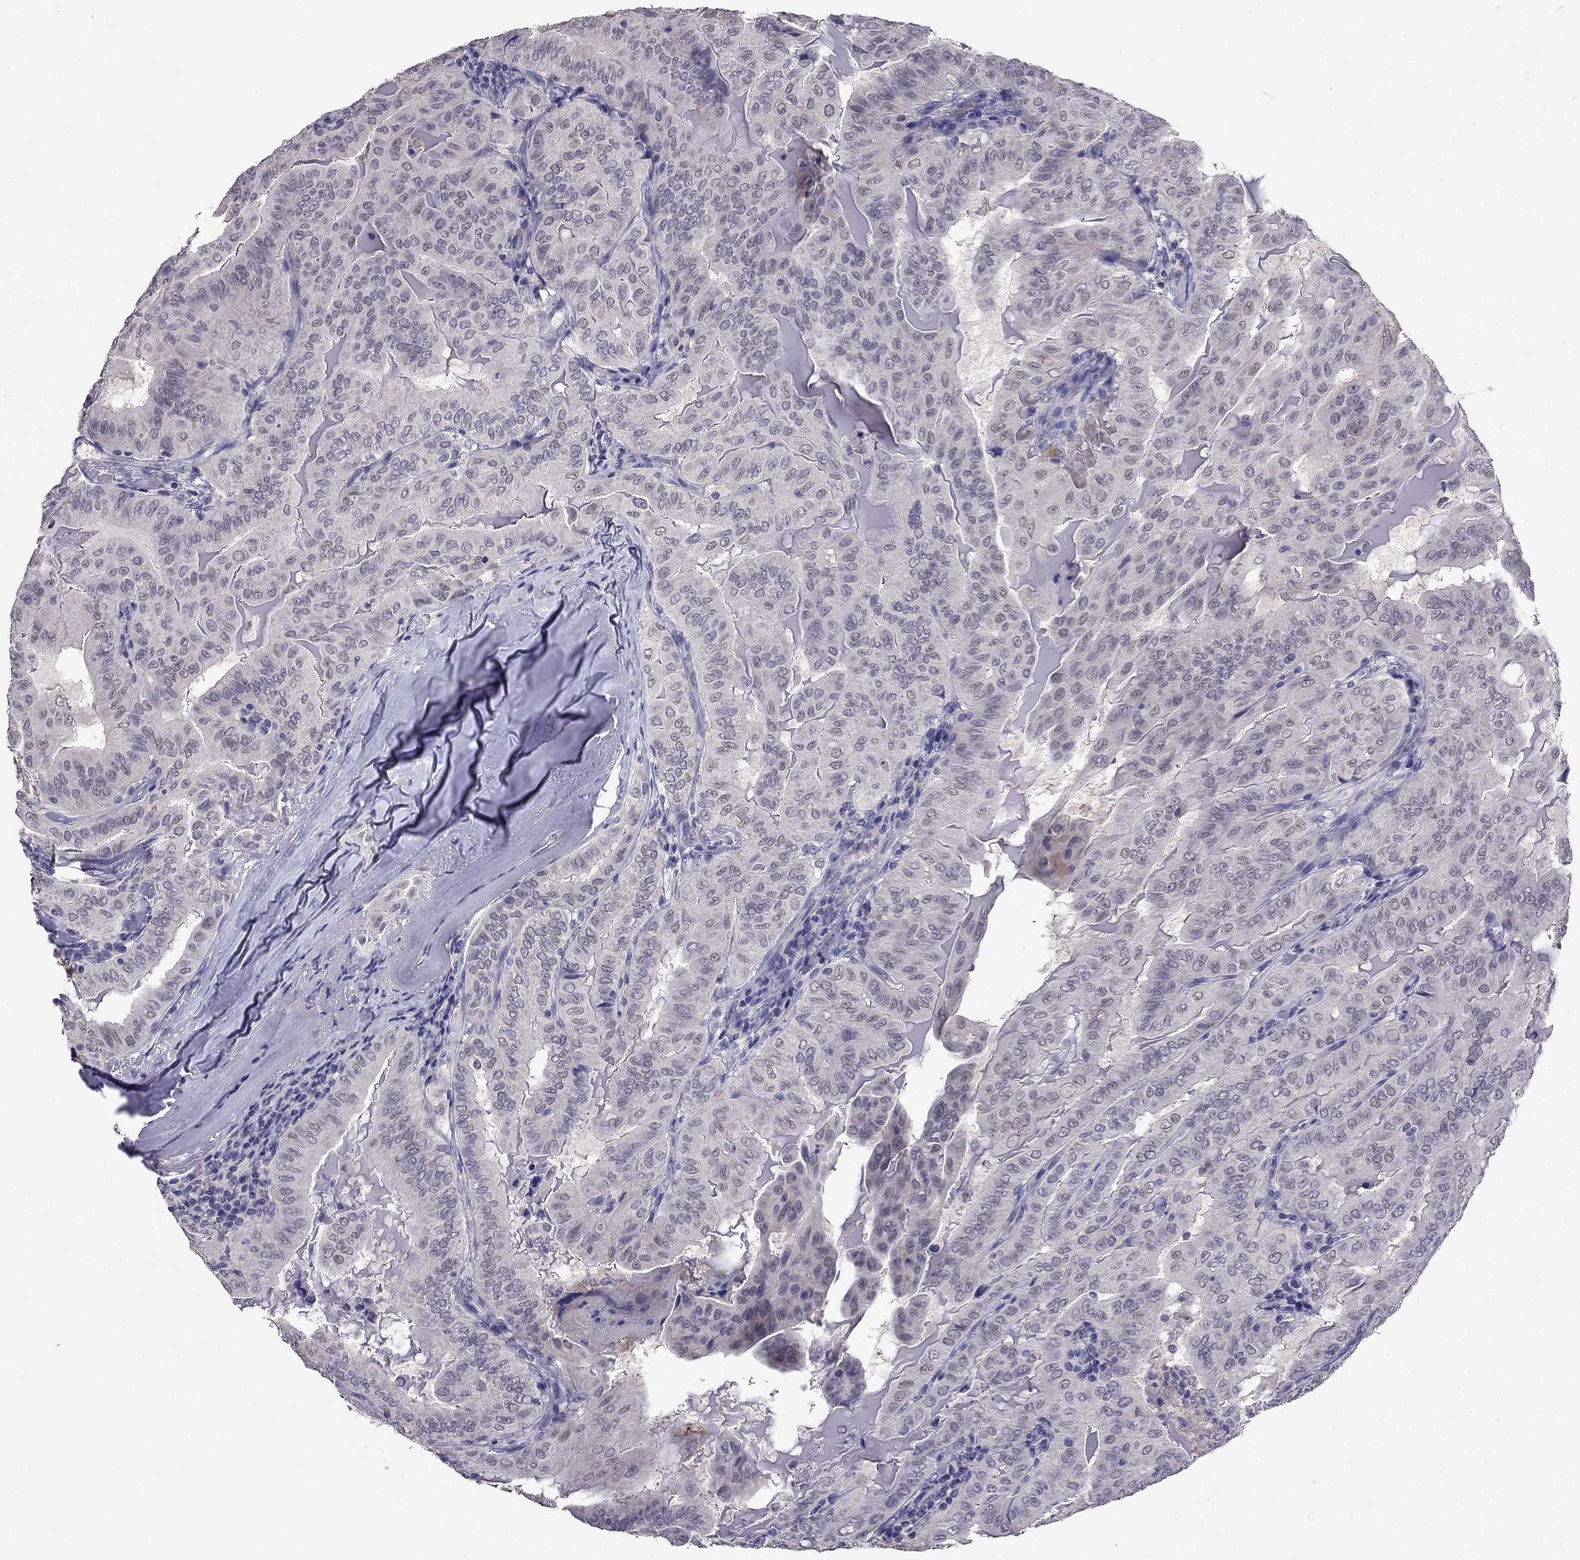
{"staining": {"intensity": "negative", "quantity": "none", "location": "none"}, "tissue": "thyroid cancer", "cell_type": "Tumor cells", "image_type": "cancer", "snomed": [{"axis": "morphology", "description": "Papillary adenocarcinoma, NOS"}, {"axis": "topography", "description": "Thyroid gland"}], "caption": "Thyroid papillary adenocarcinoma stained for a protein using IHC reveals no staining tumor cells.", "gene": "AQP9", "patient": {"sex": "female", "age": 68}}